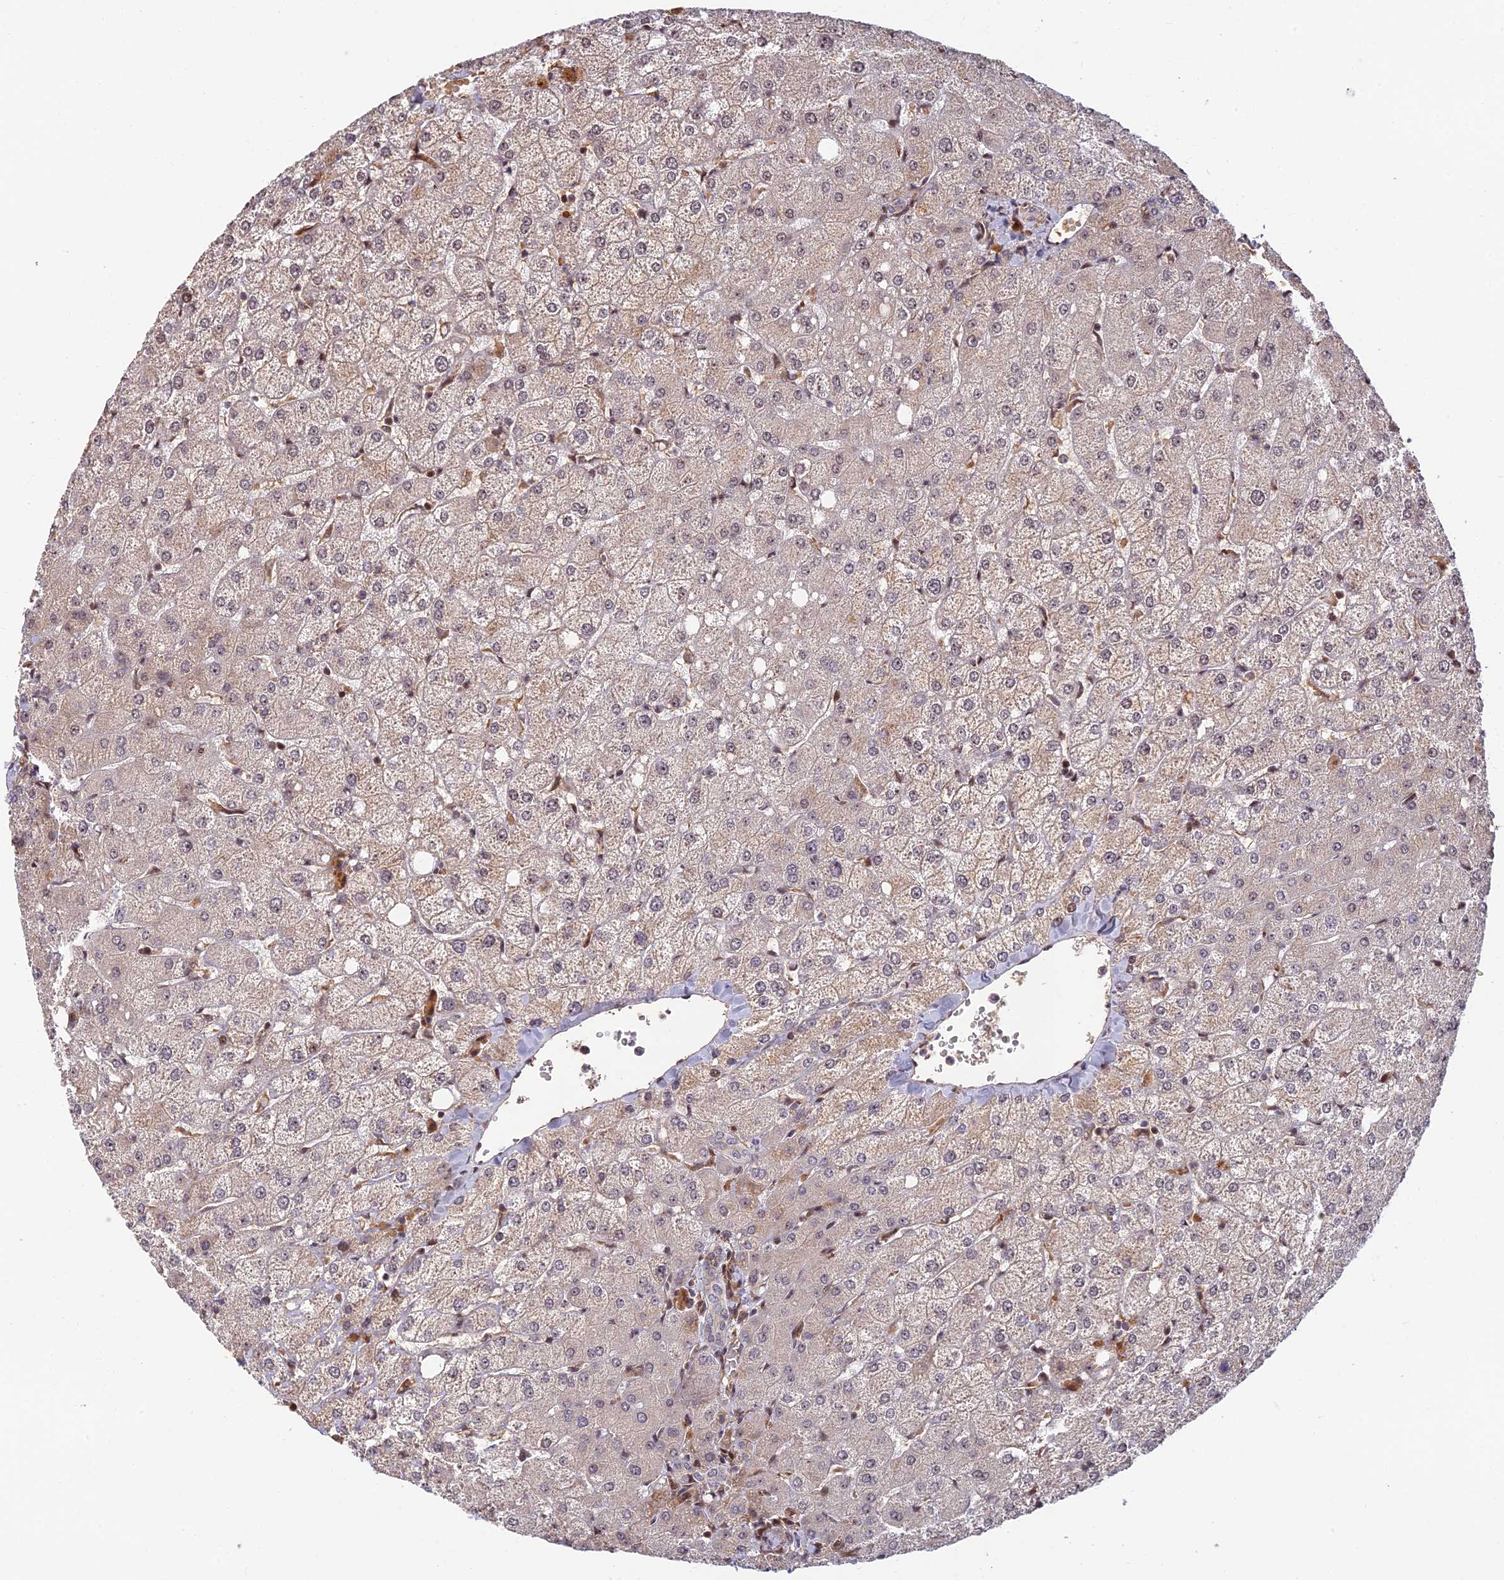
{"staining": {"intensity": "weak", "quantity": "<25%", "location": "cytoplasmic/membranous"}, "tissue": "liver", "cell_type": "Cholangiocytes", "image_type": "normal", "snomed": [{"axis": "morphology", "description": "Normal tissue, NOS"}, {"axis": "topography", "description": "Liver"}], "caption": "The image exhibits no staining of cholangiocytes in unremarkable liver.", "gene": "UFSP2", "patient": {"sex": "female", "age": 54}}